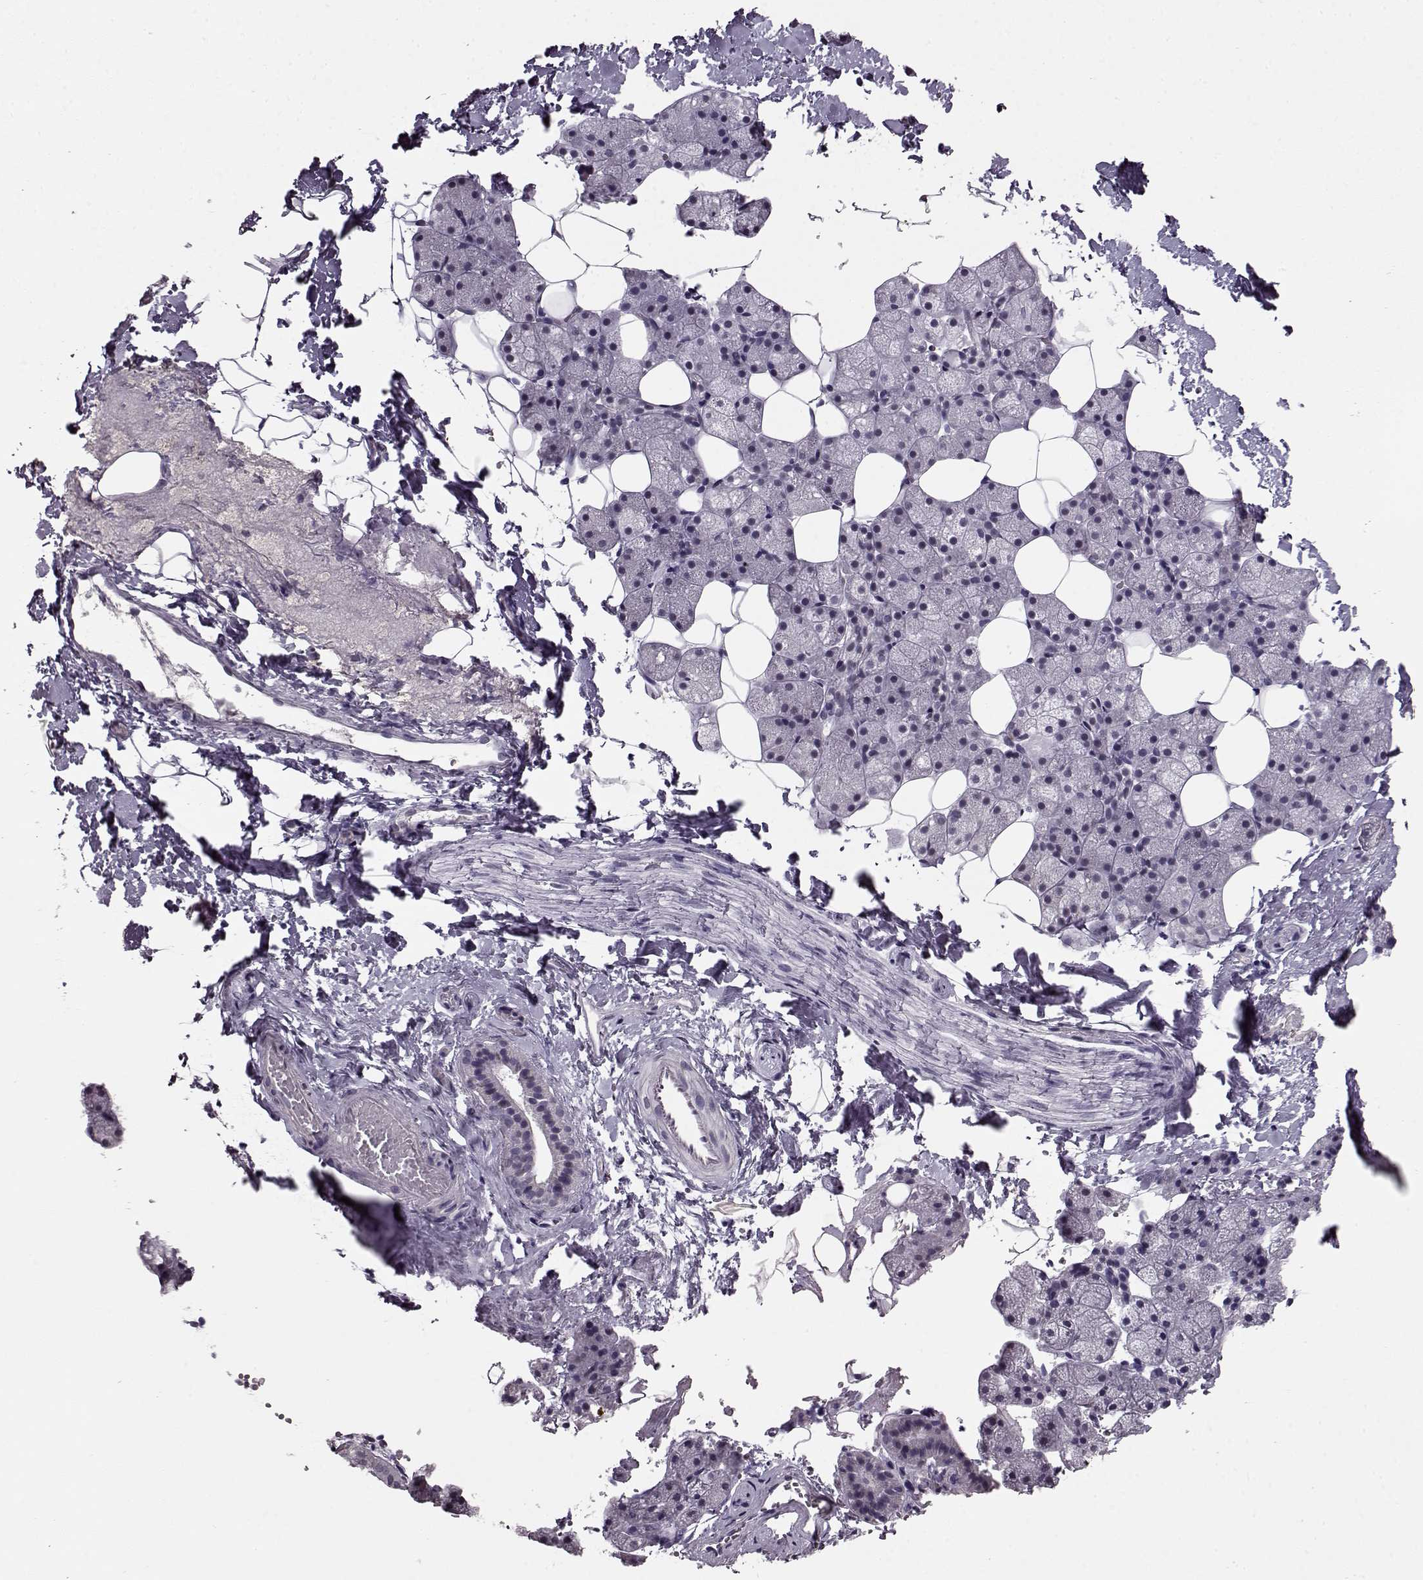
{"staining": {"intensity": "negative", "quantity": "none", "location": "none"}, "tissue": "salivary gland", "cell_type": "Glandular cells", "image_type": "normal", "snomed": [{"axis": "morphology", "description": "Normal tissue, NOS"}, {"axis": "topography", "description": "Salivary gland"}], "caption": "DAB immunohistochemical staining of unremarkable human salivary gland reveals no significant positivity in glandular cells.", "gene": "RP1L1", "patient": {"sex": "male", "age": 38}}